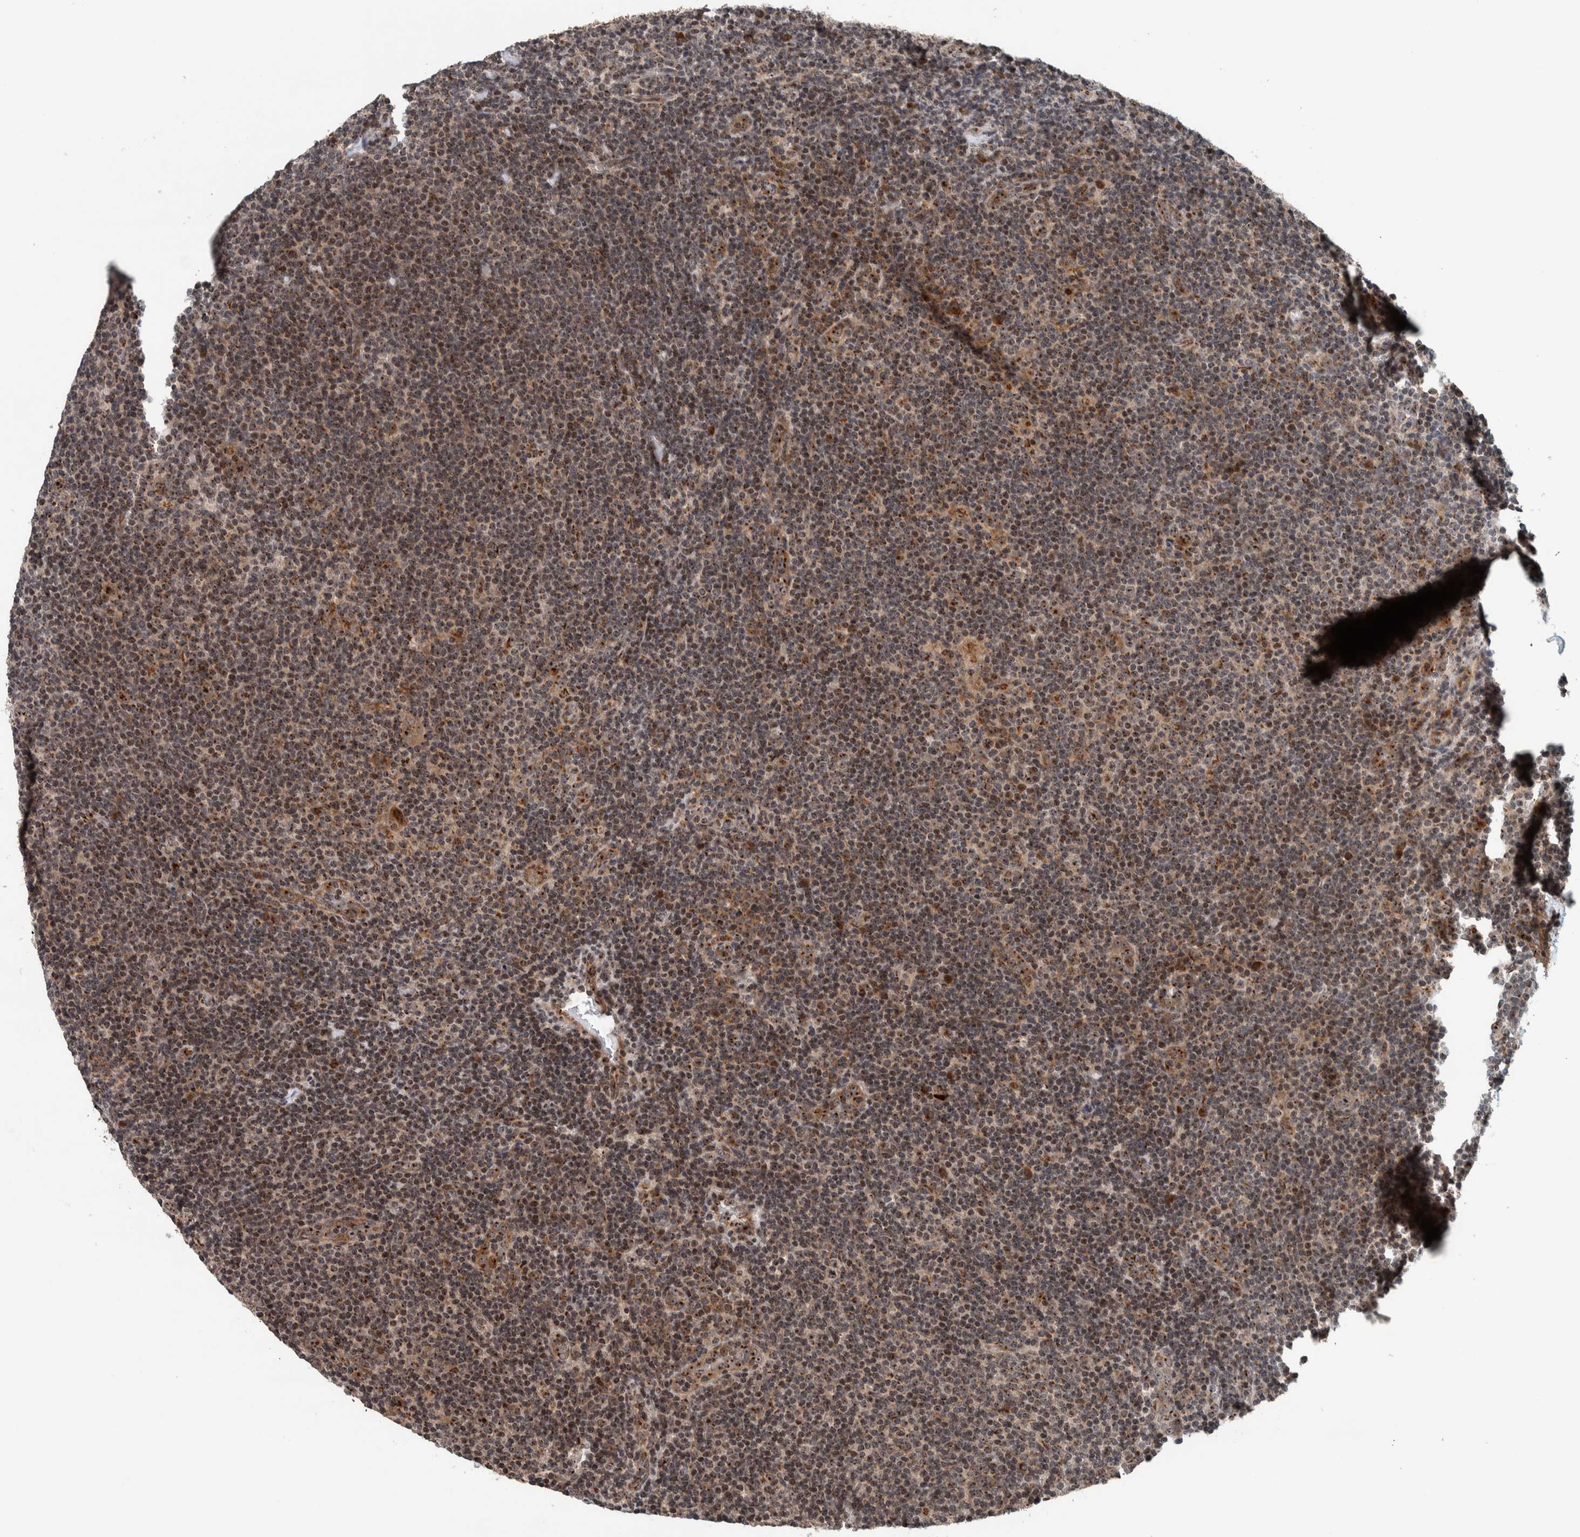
{"staining": {"intensity": "weak", "quantity": ">75%", "location": "cytoplasmic/membranous,nuclear"}, "tissue": "lymphoma", "cell_type": "Tumor cells", "image_type": "cancer", "snomed": [{"axis": "morphology", "description": "Hodgkin's disease, NOS"}, {"axis": "topography", "description": "Lymph node"}], "caption": "This micrograph exhibits immunohistochemistry (IHC) staining of Hodgkin's disease, with low weak cytoplasmic/membranous and nuclear staining in approximately >75% of tumor cells.", "gene": "CCDC182", "patient": {"sex": "female", "age": 57}}